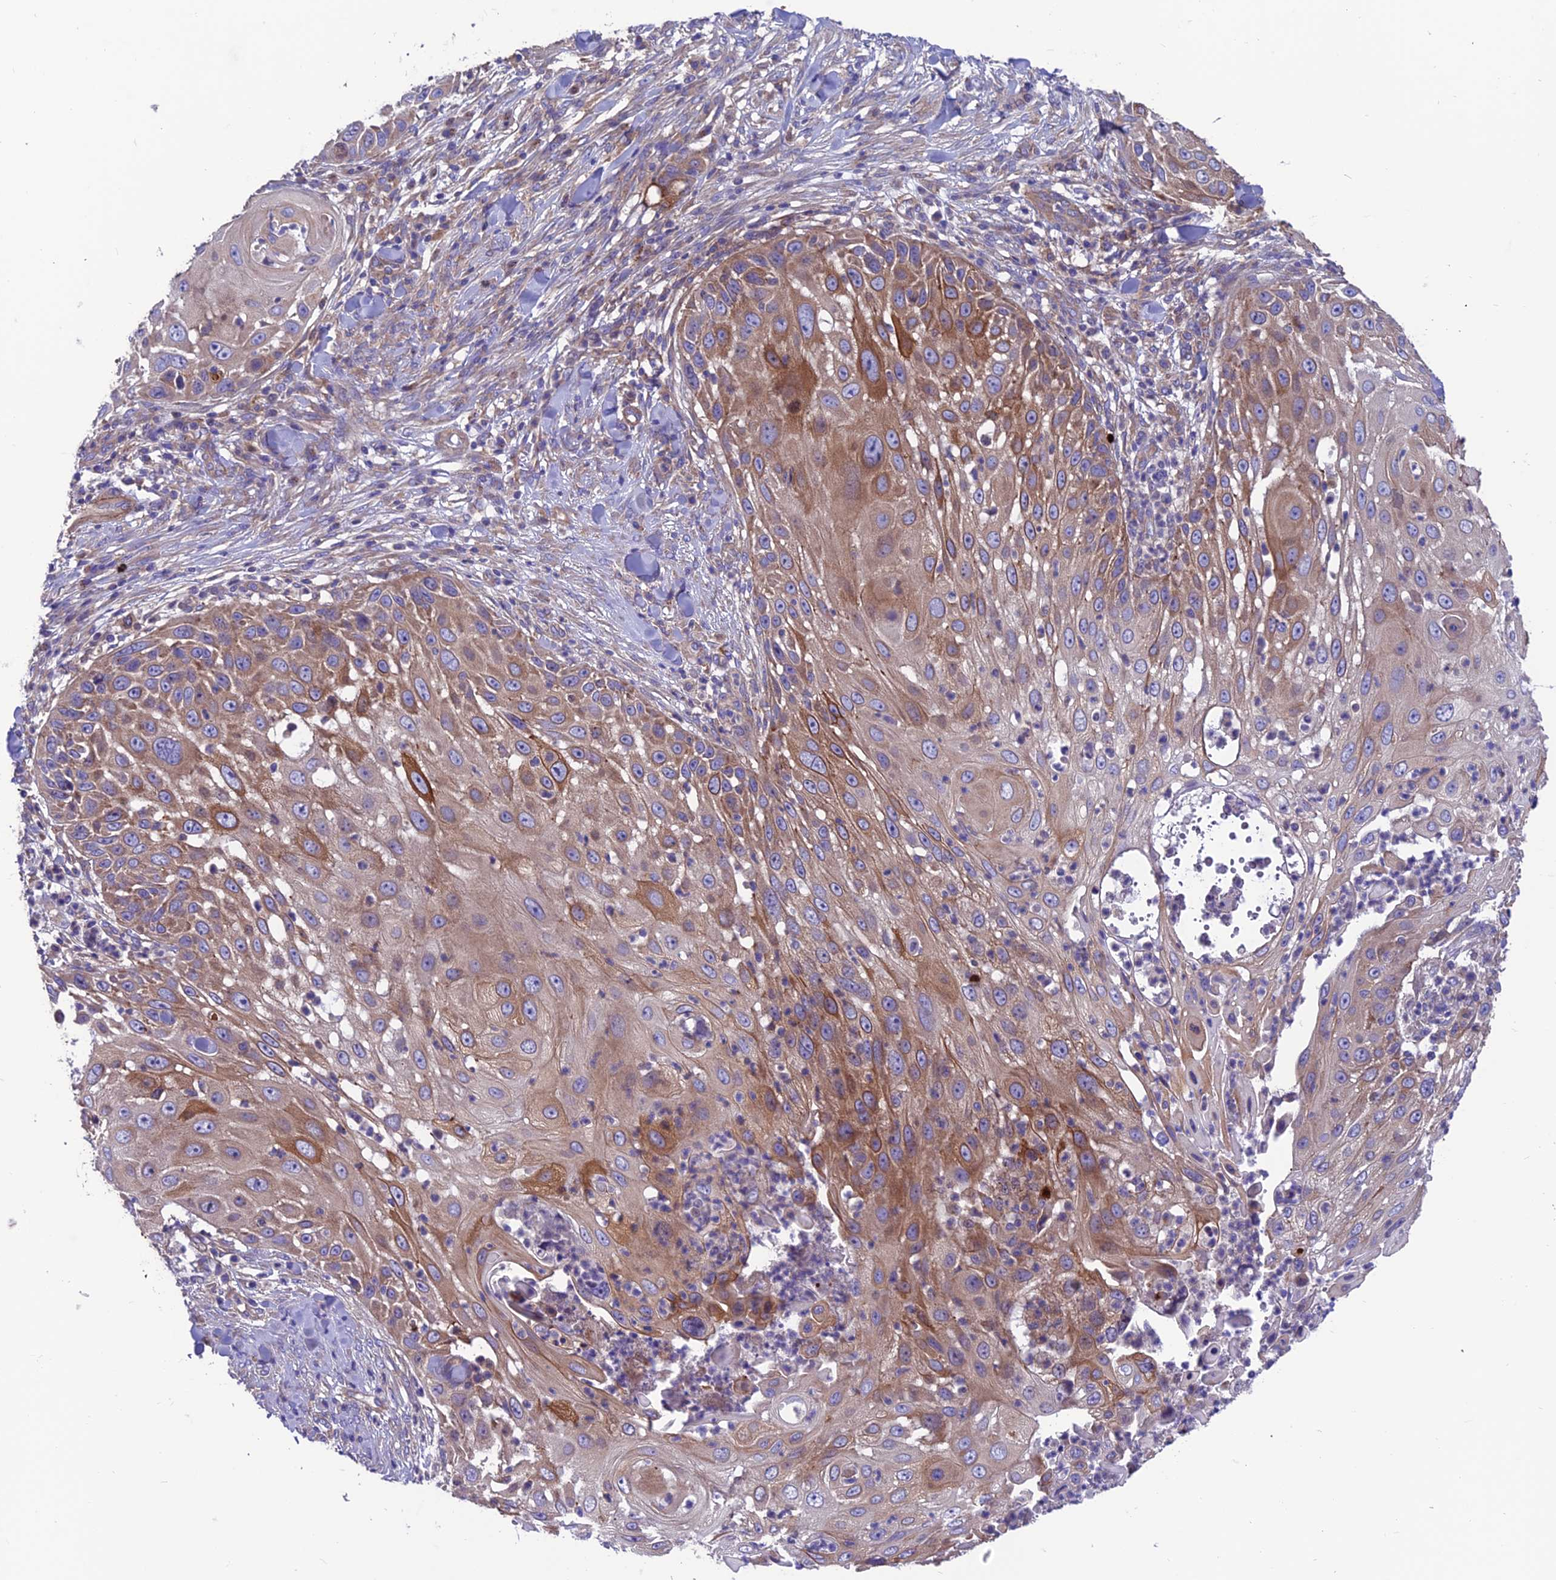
{"staining": {"intensity": "moderate", "quantity": "25%-75%", "location": "cytoplasmic/membranous"}, "tissue": "skin cancer", "cell_type": "Tumor cells", "image_type": "cancer", "snomed": [{"axis": "morphology", "description": "Squamous cell carcinoma, NOS"}, {"axis": "topography", "description": "Skin"}], "caption": "Skin squamous cell carcinoma tissue demonstrates moderate cytoplasmic/membranous staining in approximately 25%-75% of tumor cells", "gene": "VPS16", "patient": {"sex": "female", "age": 44}}